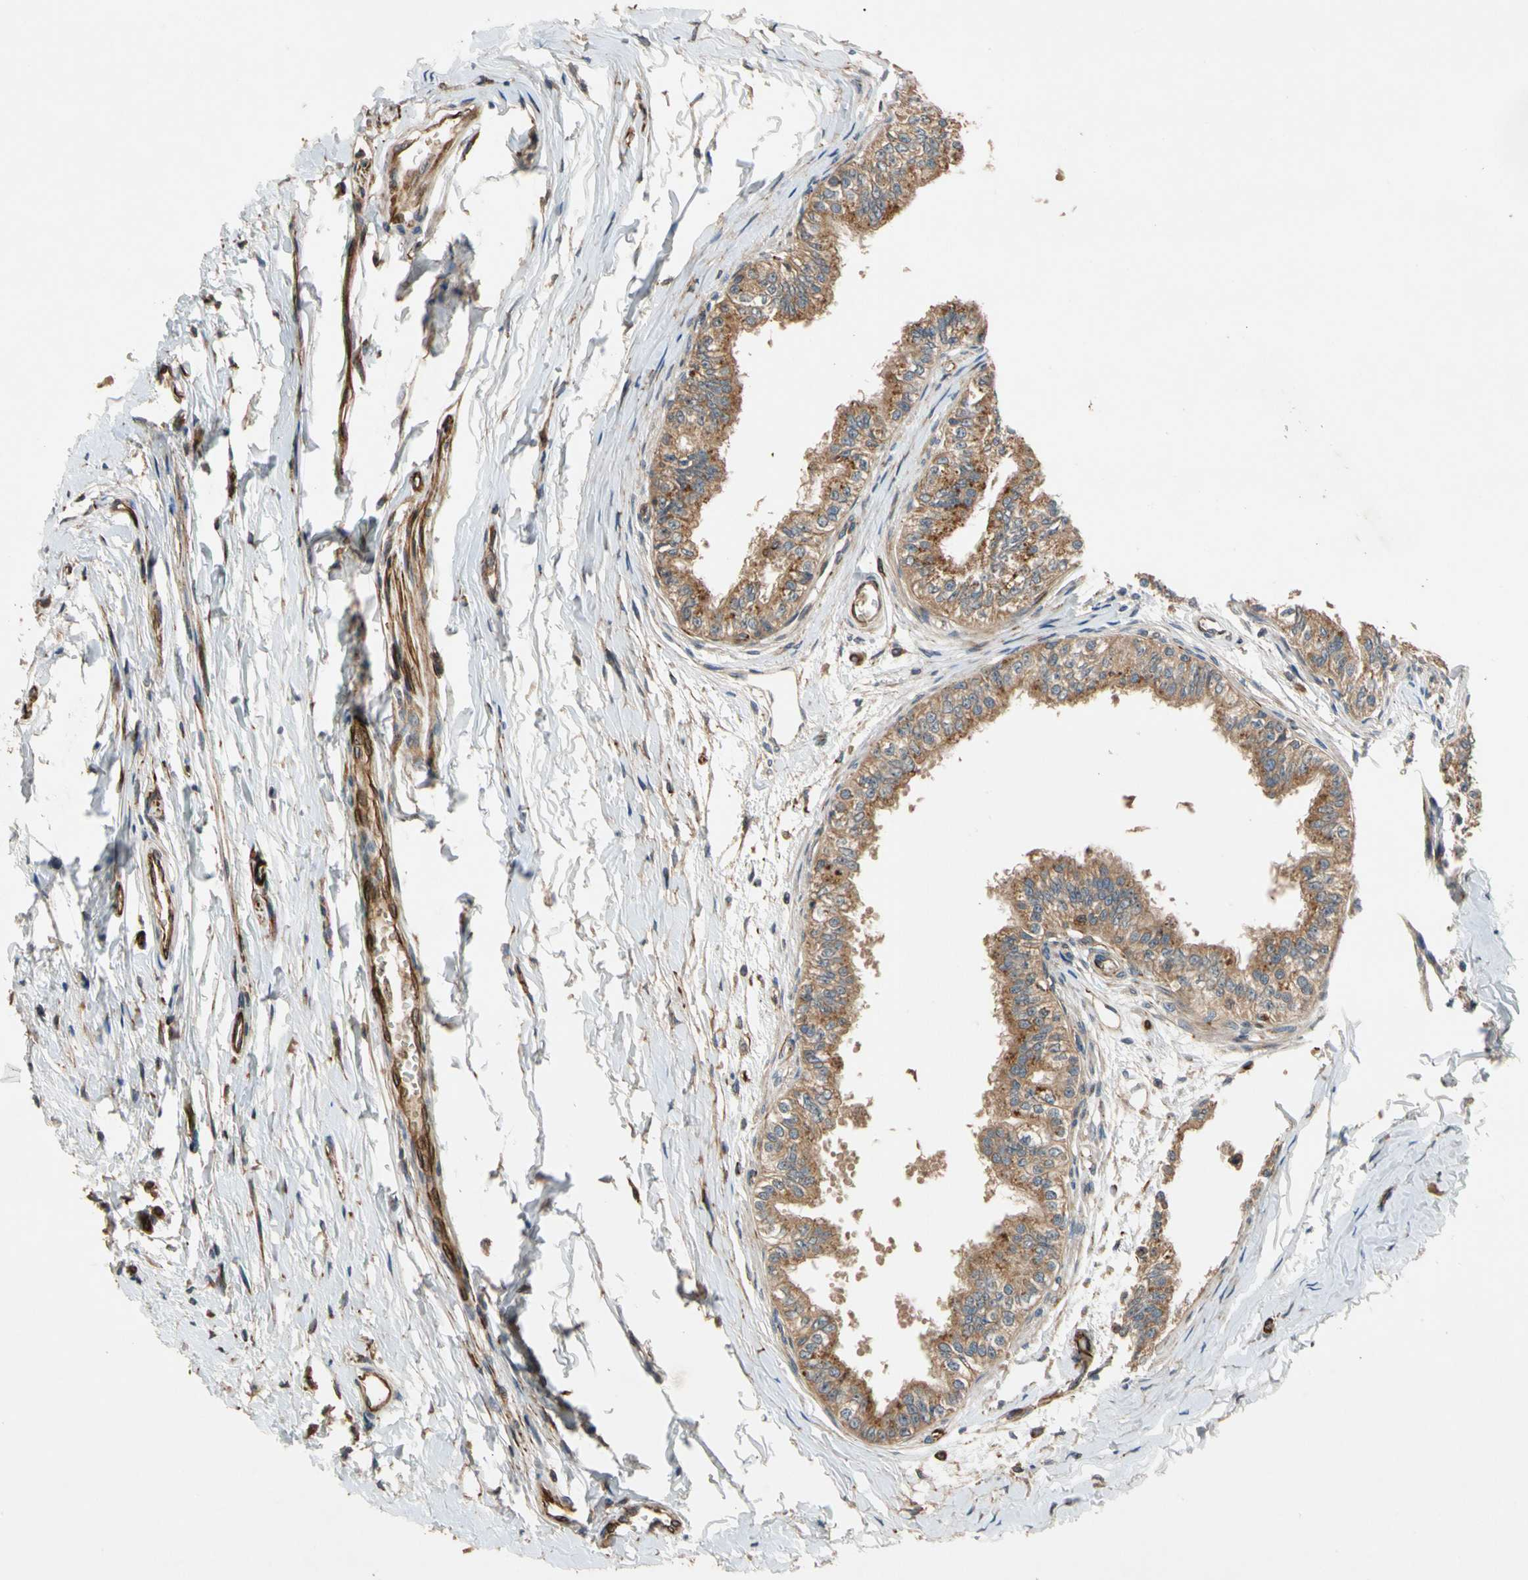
{"staining": {"intensity": "moderate", "quantity": ">75%", "location": "cytoplasmic/membranous"}, "tissue": "epididymis", "cell_type": "Glandular cells", "image_type": "normal", "snomed": [{"axis": "morphology", "description": "Normal tissue, NOS"}, {"axis": "morphology", "description": "Adenocarcinoma, metastatic, NOS"}, {"axis": "topography", "description": "Testis"}, {"axis": "topography", "description": "Epididymis"}], "caption": "This micrograph shows normal epididymis stained with immunohistochemistry (IHC) to label a protein in brown. The cytoplasmic/membranous of glandular cells show moderate positivity for the protein. Nuclei are counter-stained blue.", "gene": "FGD6", "patient": {"sex": "male", "age": 26}}